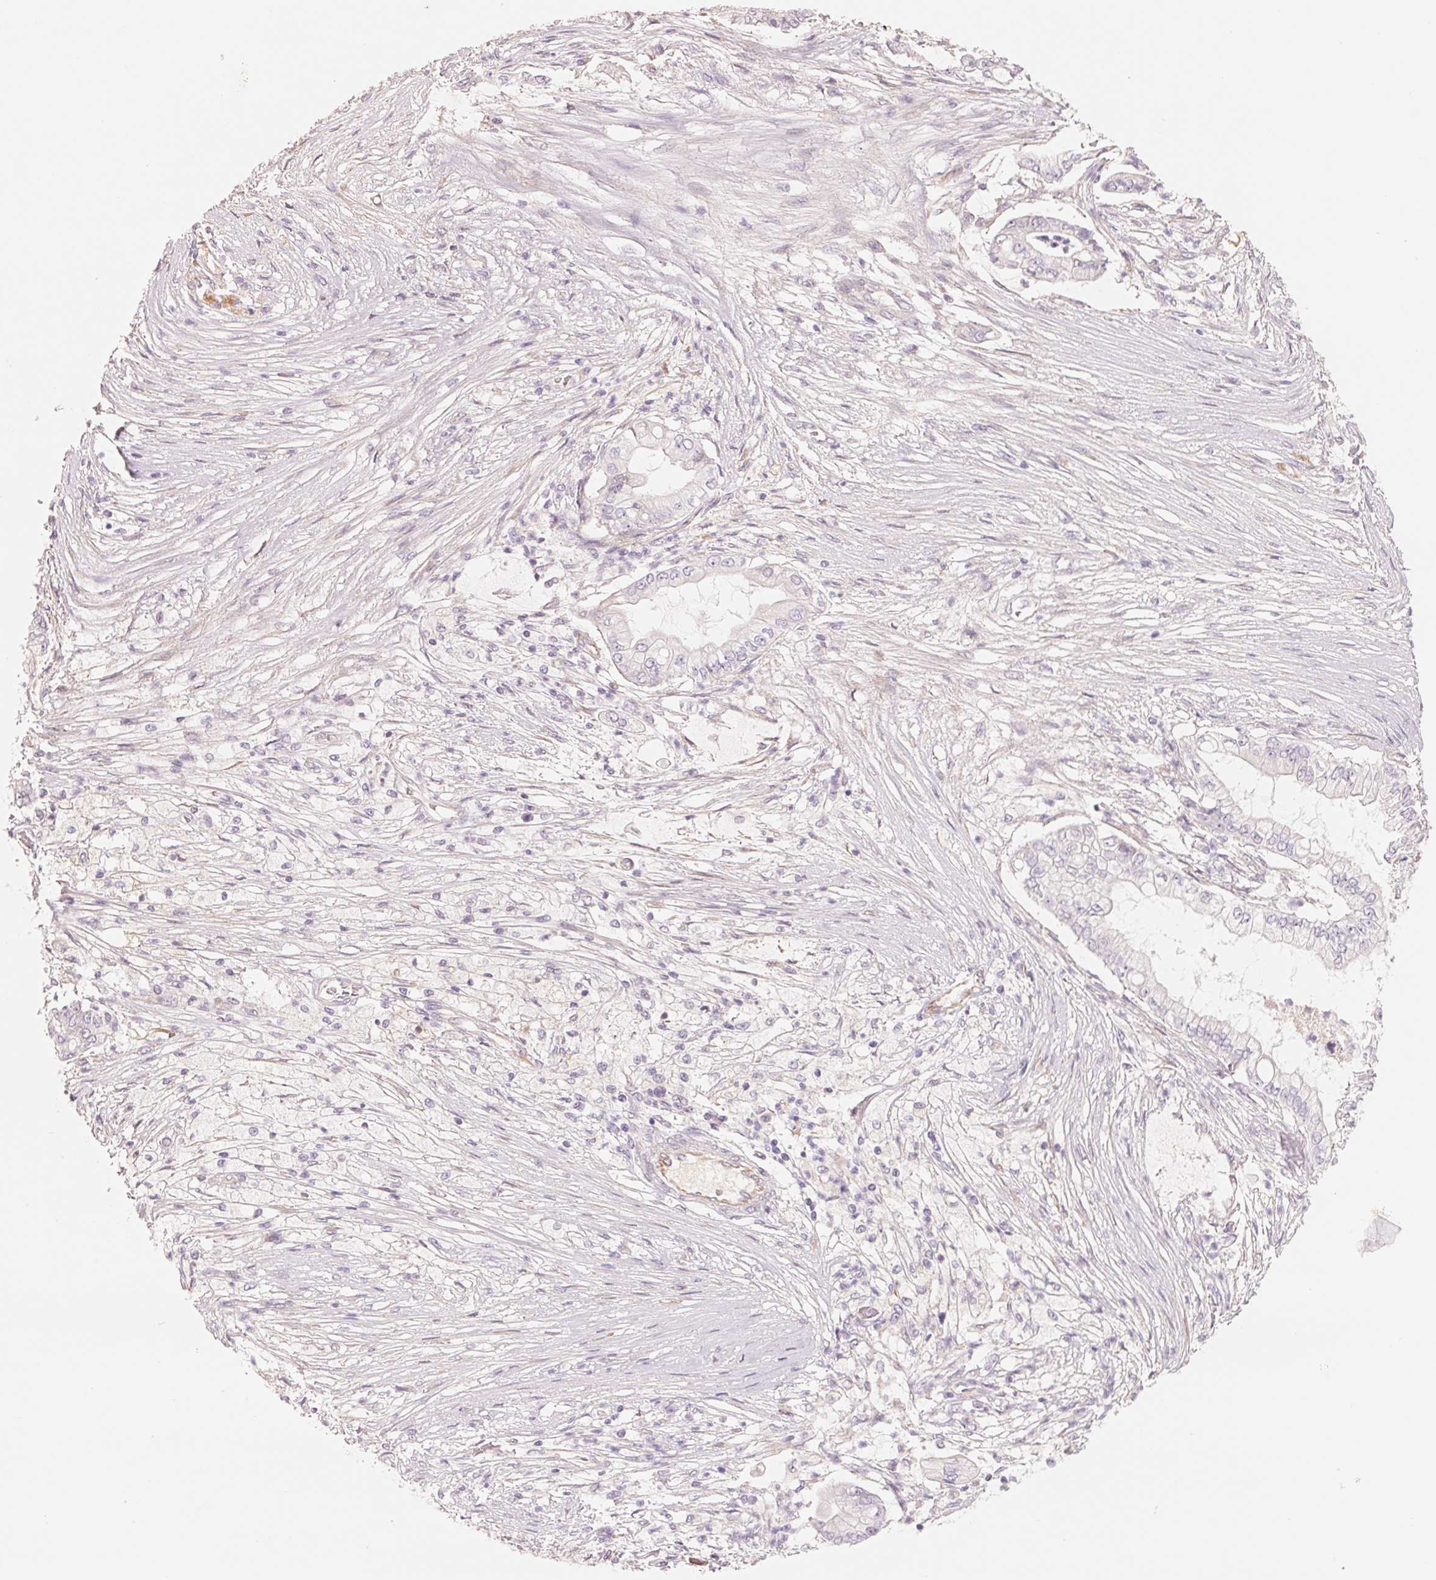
{"staining": {"intensity": "negative", "quantity": "none", "location": "none"}, "tissue": "pancreatic cancer", "cell_type": "Tumor cells", "image_type": "cancer", "snomed": [{"axis": "morphology", "description": "Adenocarcinoma, NOS"}, {"axis": "topography", "description": "Pancreas"}], "caption": "Immunohistochemistry (IHC) of human pancreatic cancer (adenocarcinoma) displays no positivity in tumor cells.", "gene": "CFHR2", "patient": {"sex": "female", "age": 69}}